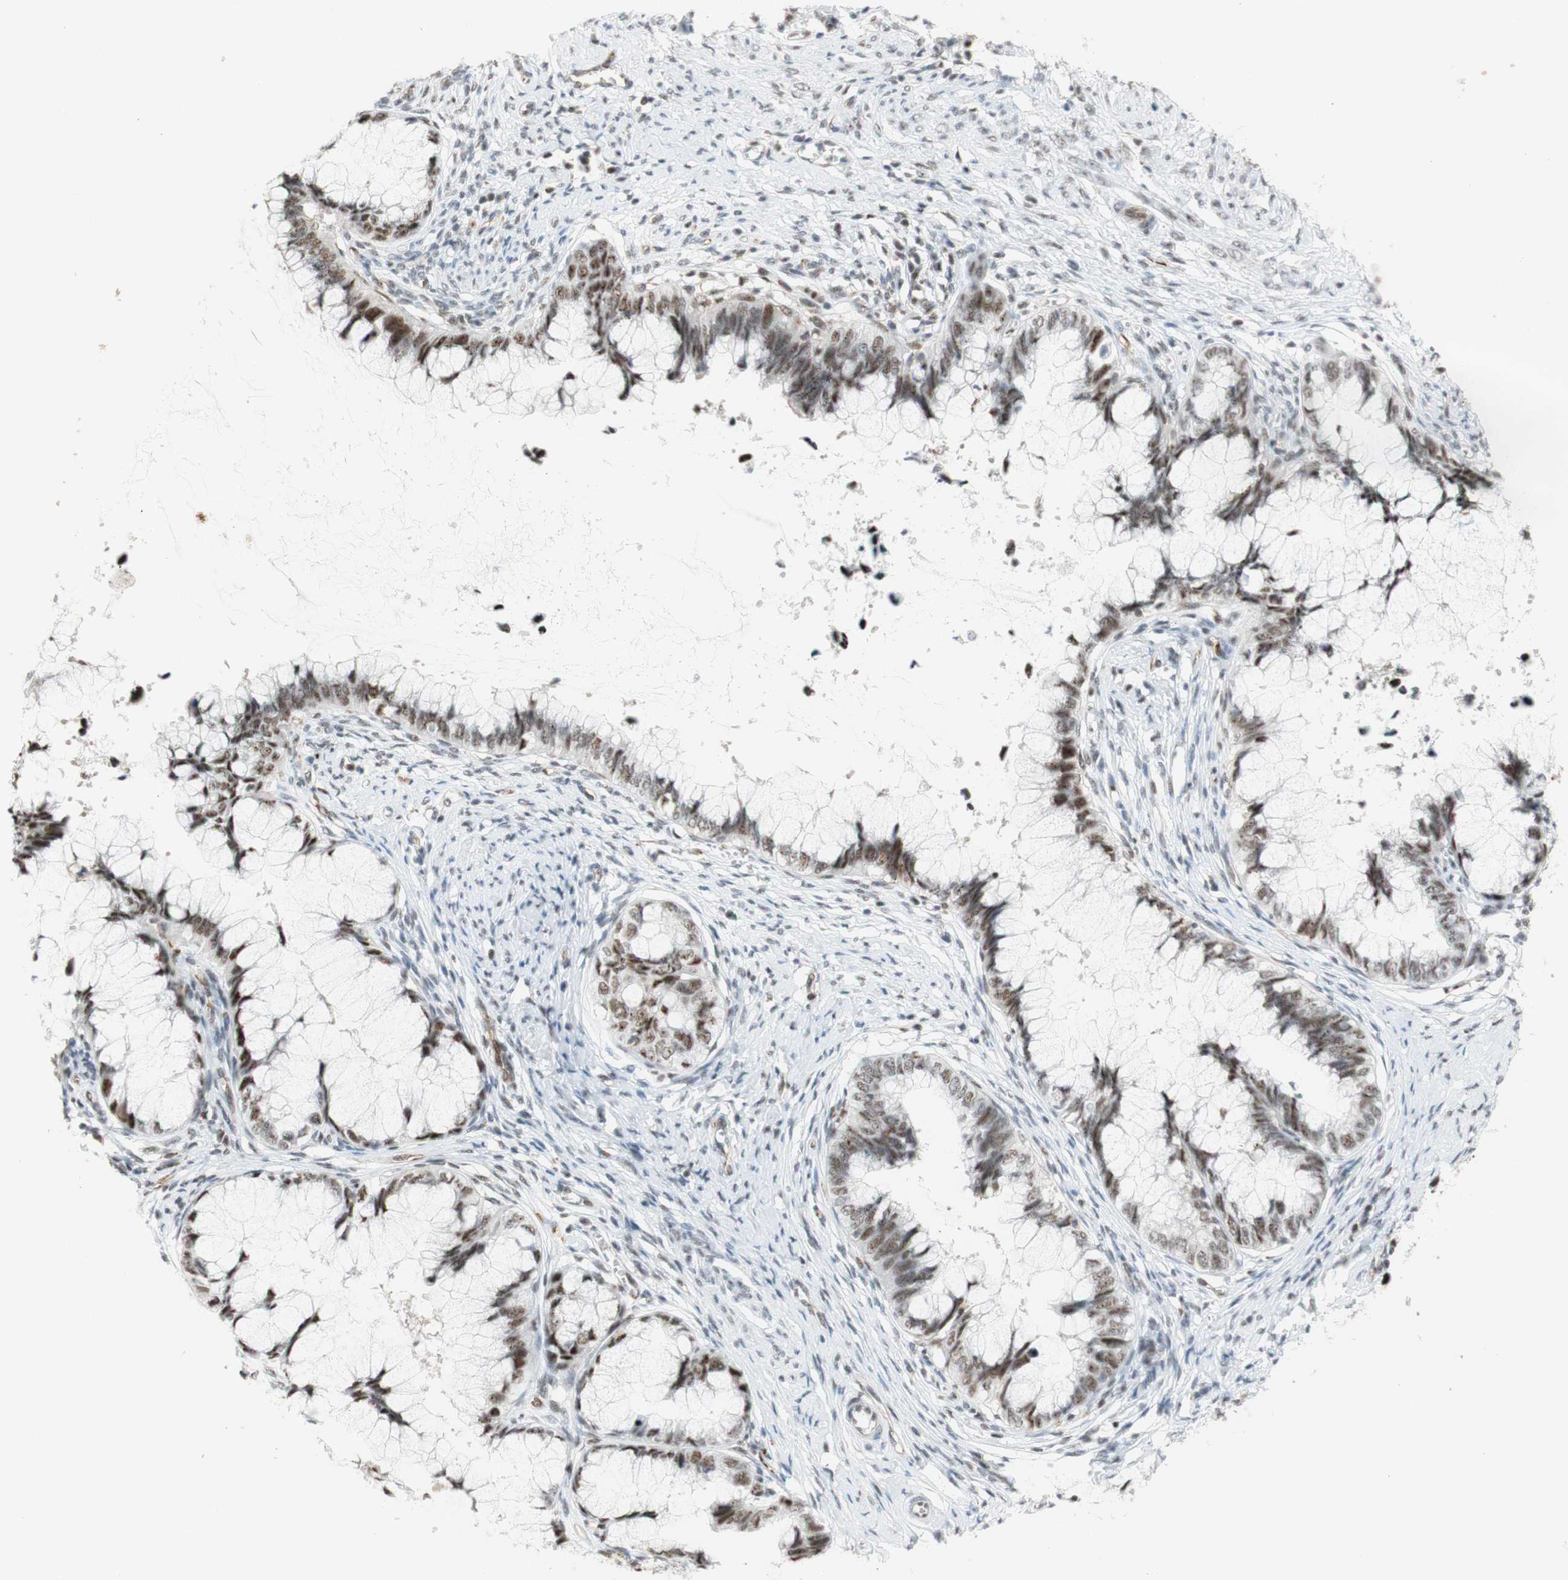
{"staining": {"intensity": "weak", "quantity": ">75%", "location": "nuclear"}, "tissue": "cervical cancer", "cell_type": "Tumor cells", "image_type": "cancer", "snomed": [{"axis": "morphology", "description": "Adenocarcinoma, NOS"}, {"axis": "topography", "description": "Cervix"}], "caption": "A photomicrograph showing weak nuclear positivity in approximately >75% of tumor cells in cervical adenocarcinoma, as visualized by brown immunohistochemical staining.", "gene": "SAP18", "patient": {"sex": "female", "age": 44}}